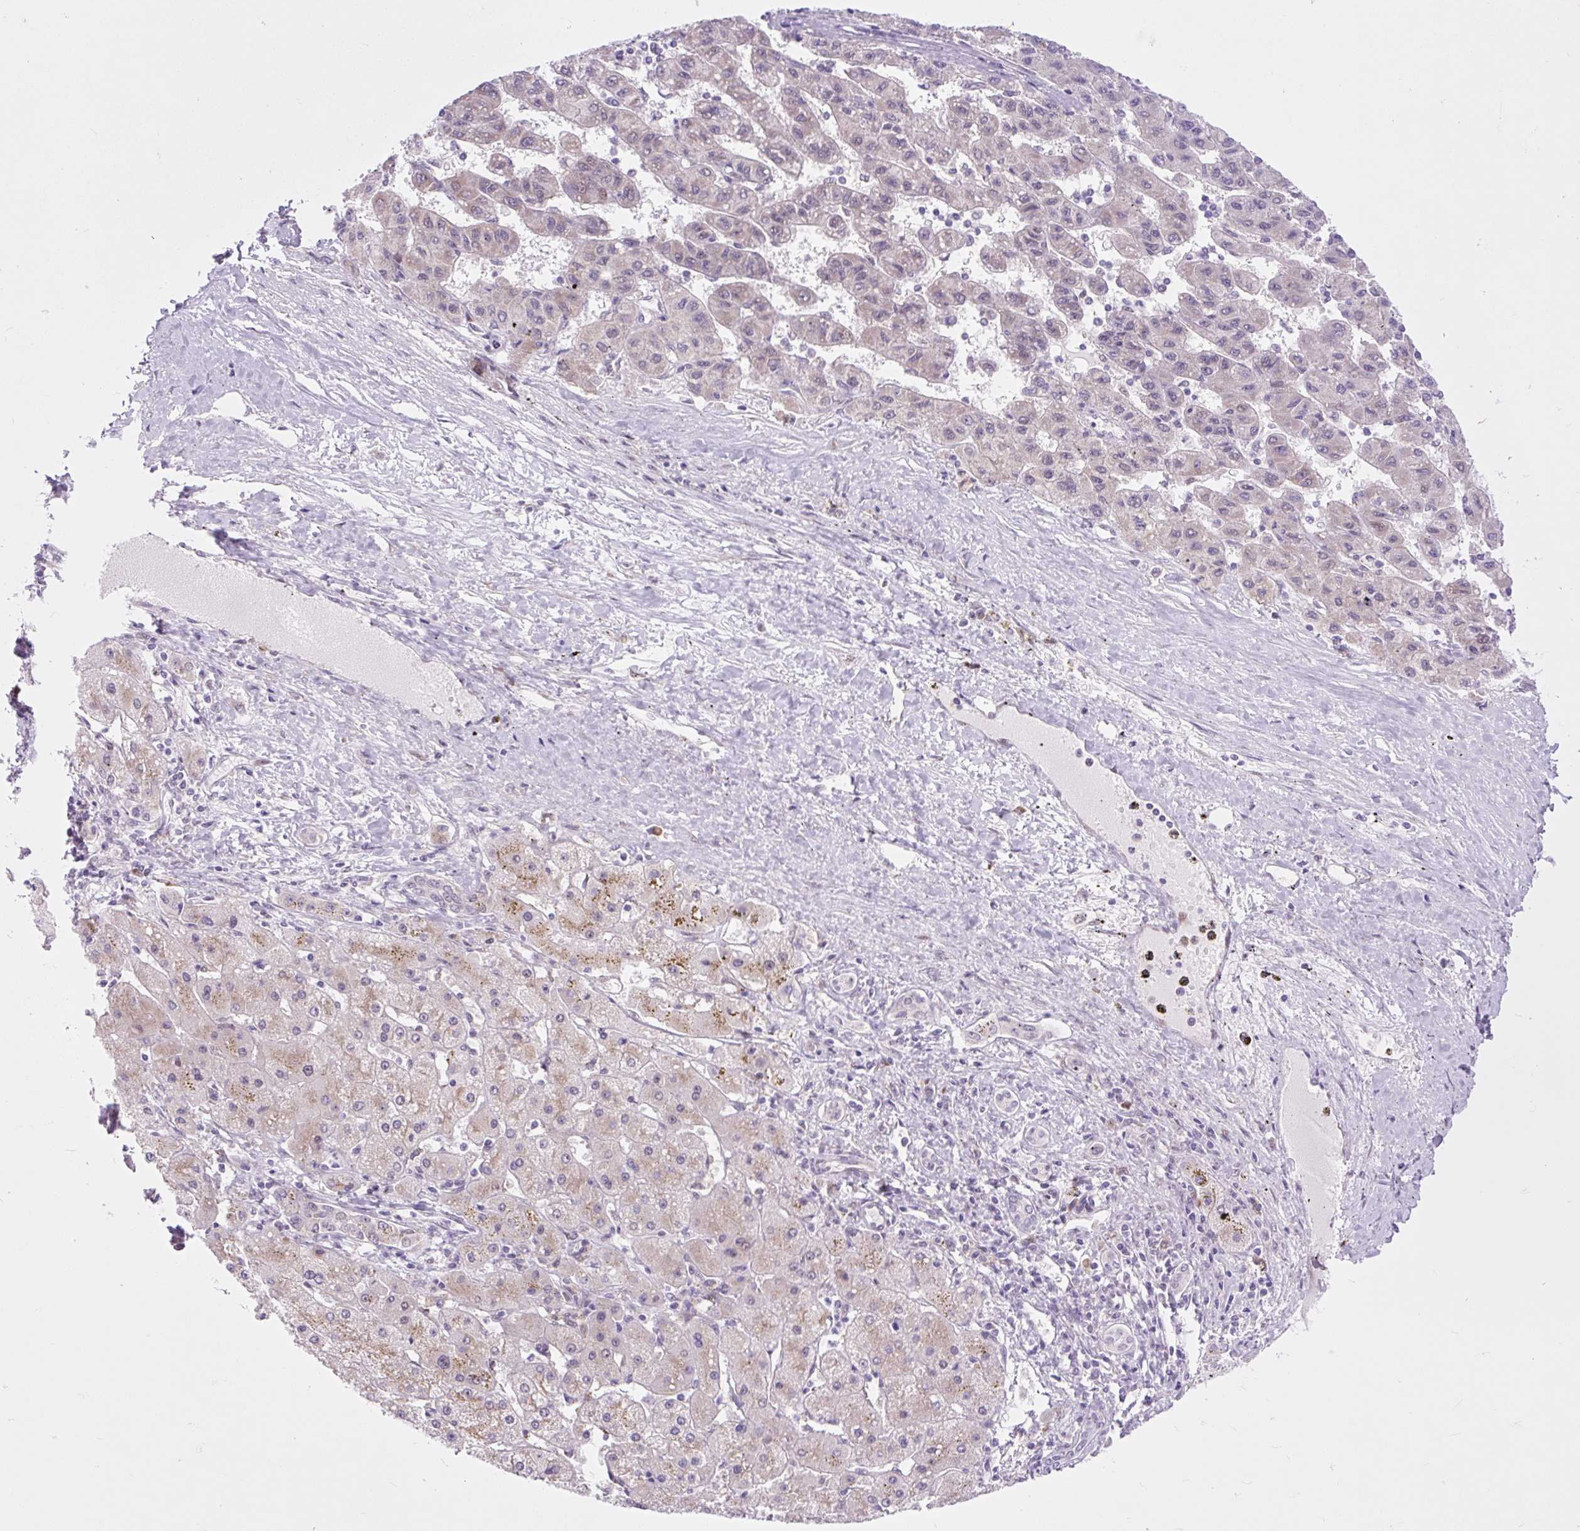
{"staining": {"intensity": "negative", "quantity": "none", "location": "none"}, "tissue": "liver cancer", "cell_type": "Tumor cells", "image_type": "cancer", "snomed": [{"axis": "morphology", "description": "Carcinoma, Hepatocellular, NOS"}, {"axis": "topography", "description": "Liver"}], "caption": "This is an immunohistochemistry (IHC) photomicrograph of liver cancer. There is no expression in tumor cells.", "gene": "CLK2", "patient": {"sex": "female", "age": 82}}